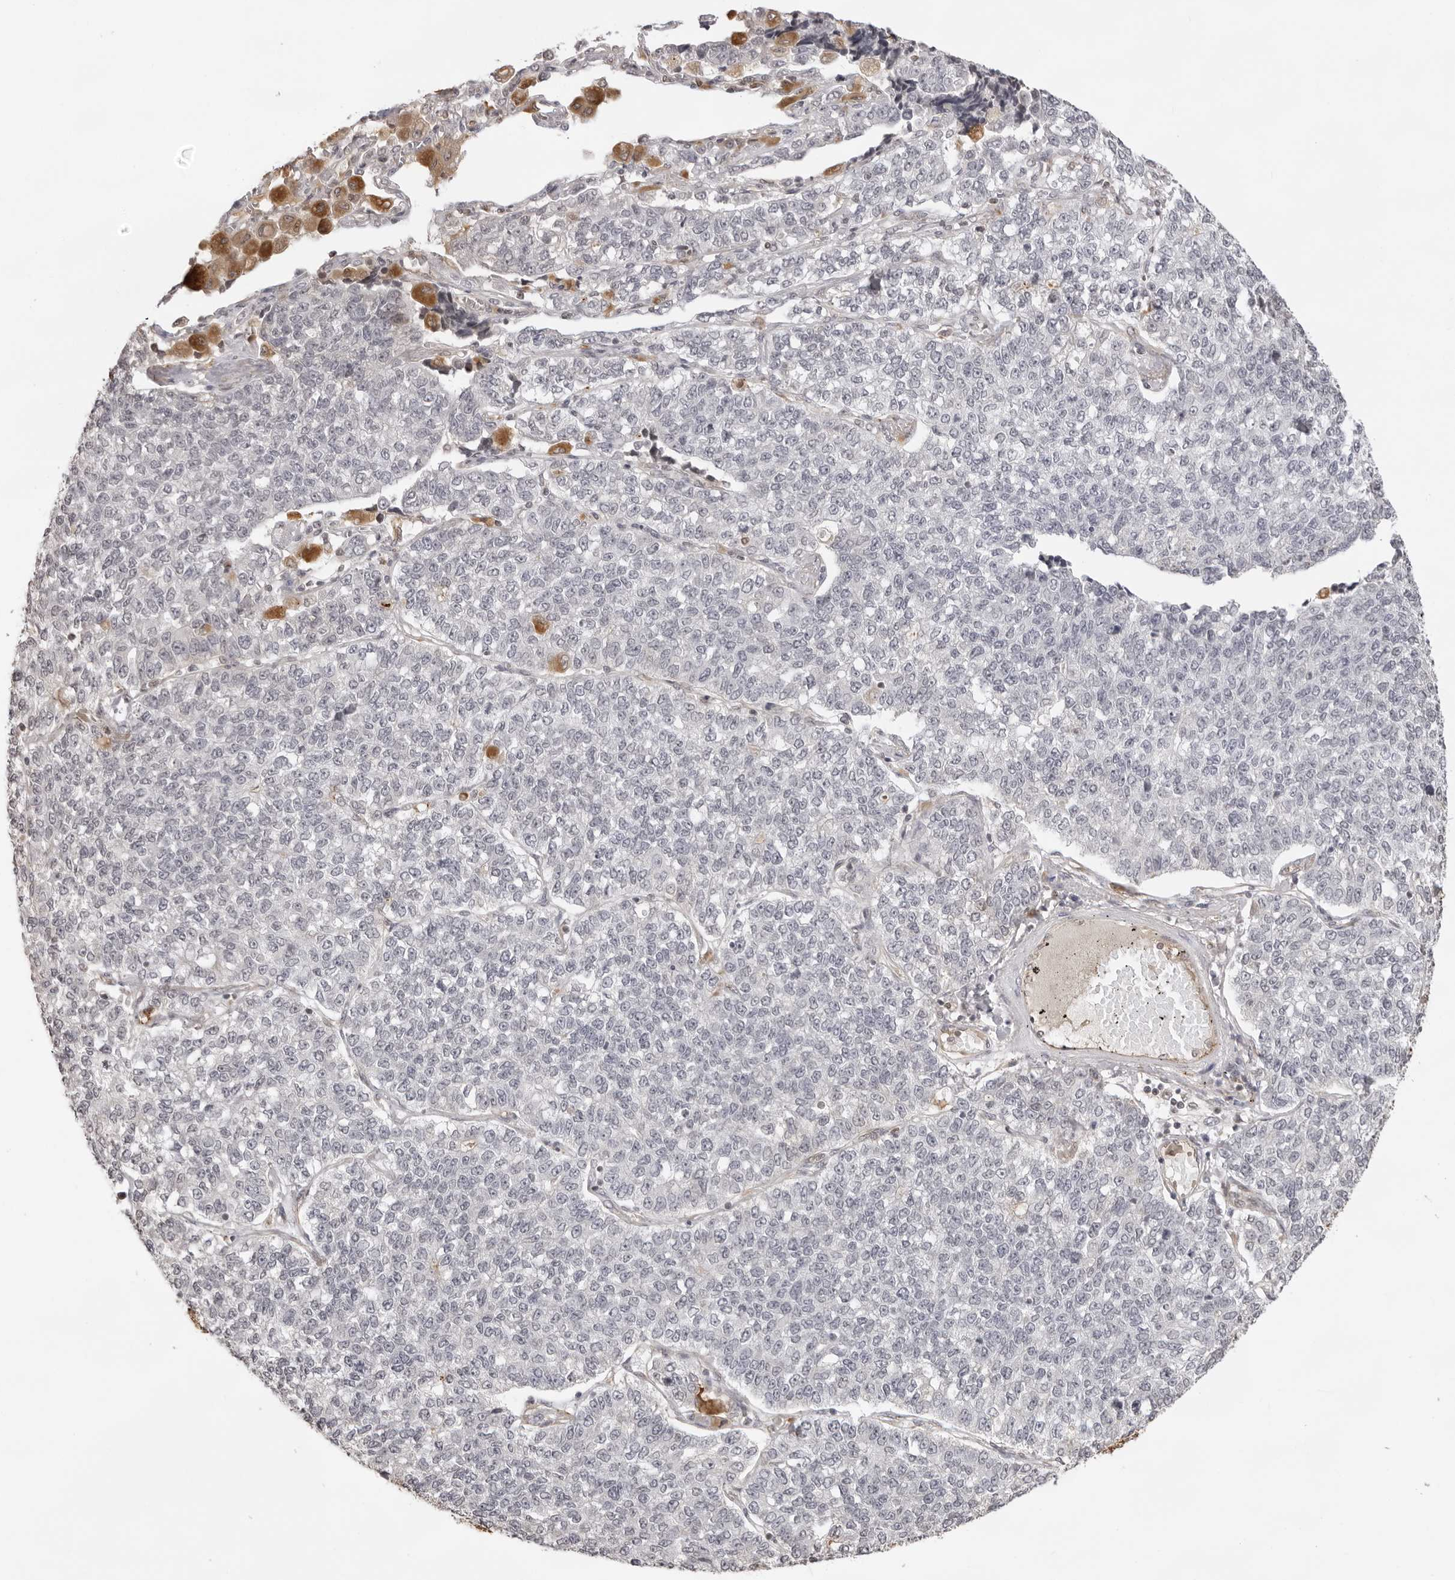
{"staining": {"intensity": "negative", "quantity": "none", "location": "none"}, "tissue": "lung cancer", "cell_type": "Tumor cells", "image_type": "cancer", "snomed": [{"axis": "morphology", "description": "Adenocarcinoma, NOS"}, {"axis": "topography", "description": "Lung"}], "caption": "An IHC histopathology image of lung adenocarcinoma is shown. There is no staining in tumor cells of lung adenocarcinoma. (Stains: DAB (3,3'-diaminobenzidine) immunohistochemistry (IHC) with hematoxylin counter stain, Microscopy: brightfield microscopy at high magnification).", "gene": "DYNLT5", "patient": {"sex": "male", "age": 49}}